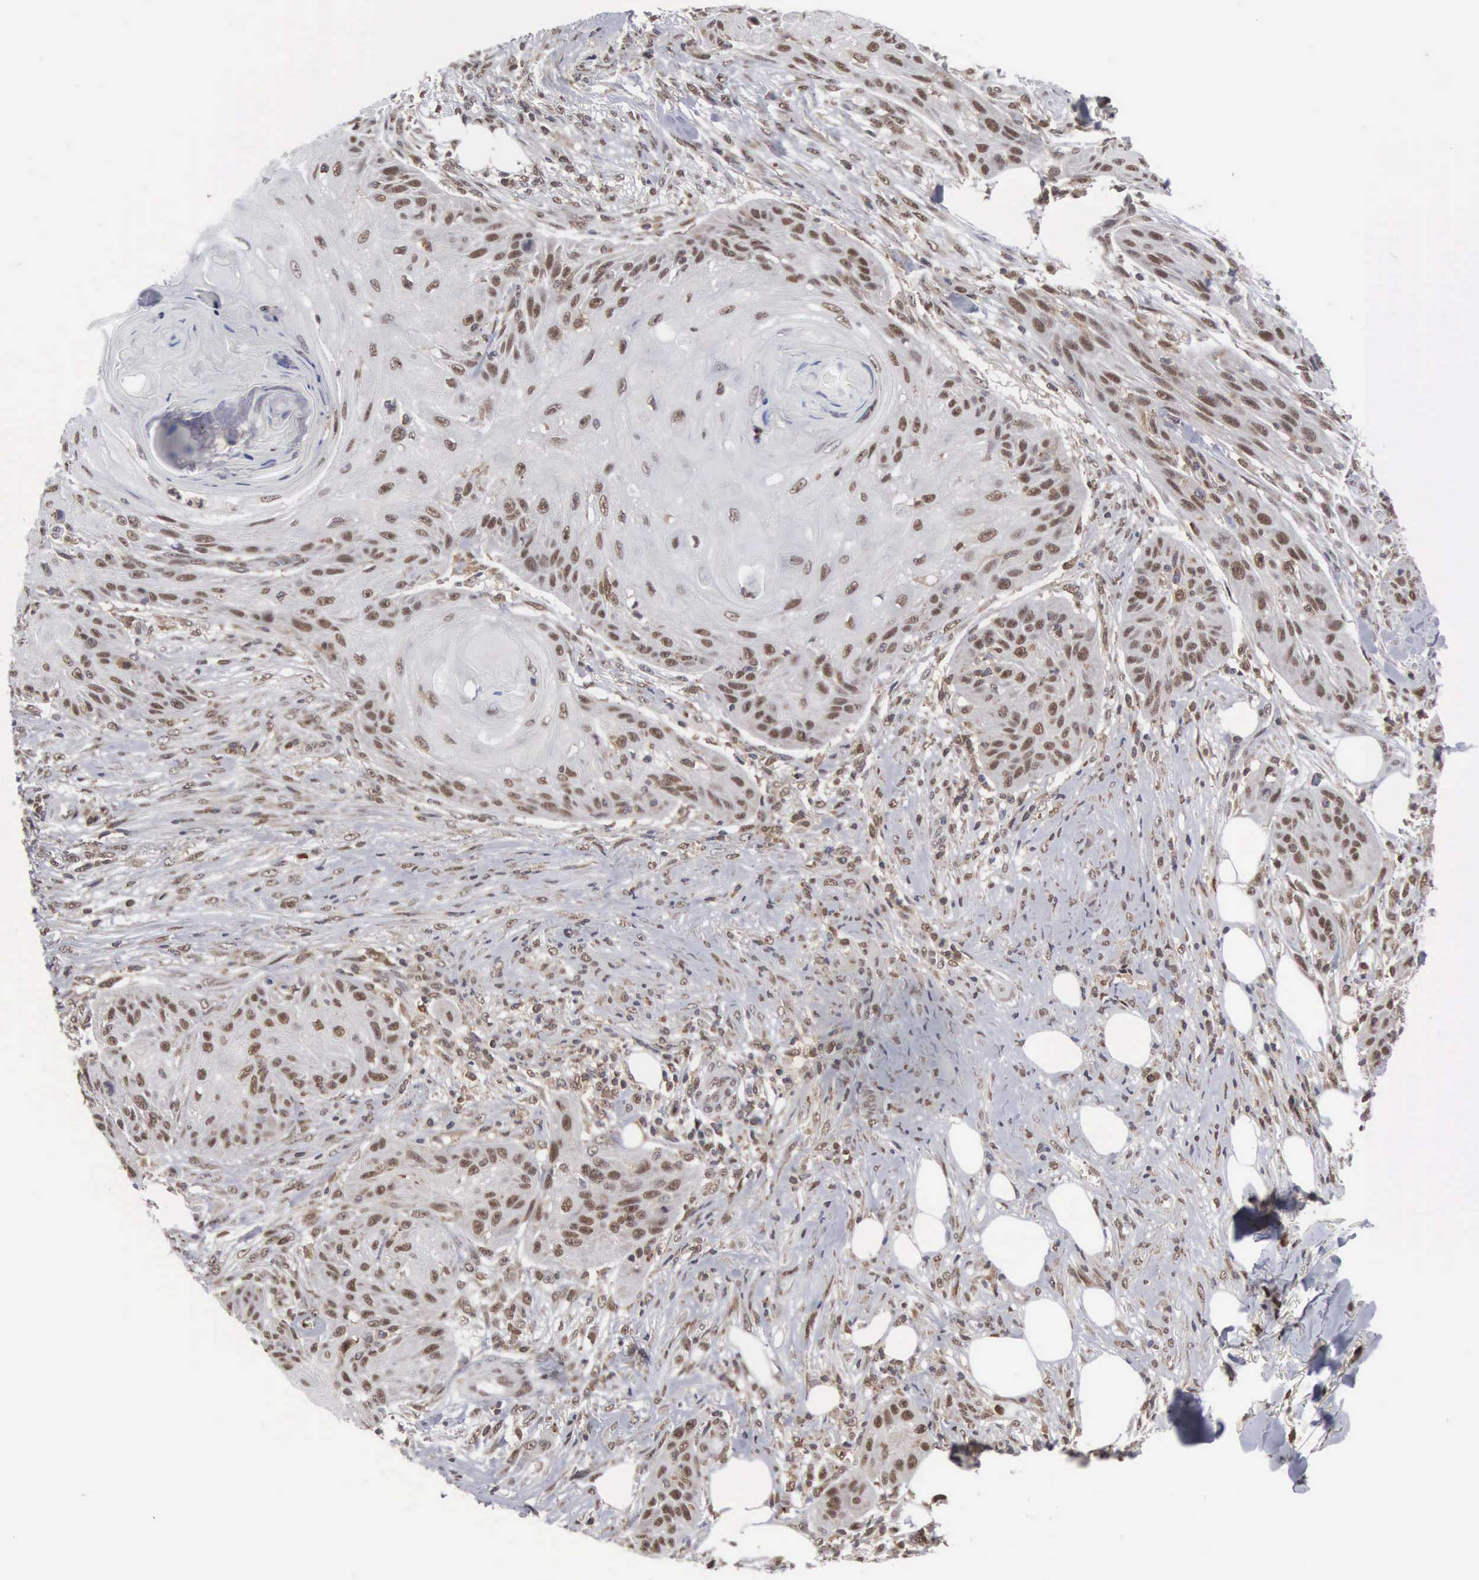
{"staining": {"intensity": "moderate", "quantity": "25%-75%", "location": "nuclear"}, "tissue": "skin cancer", "cell_type": "Tumor cells", "image_type": "cancer", "snomed": [{"axis": "morphology", "description": "Squamous cell carcinoma, NOS"}, {"axis": "topography", "description": "Skin"}], "caption": "Immunohistochemical staining of human squamous cell carcinoma (skin) demonstrates medium levels of moderate nuclear protein staining in approximately 25%-75% of tumor cells.", "gene": "TRMT5", "patient": {"sex": "female", "age": 88}}